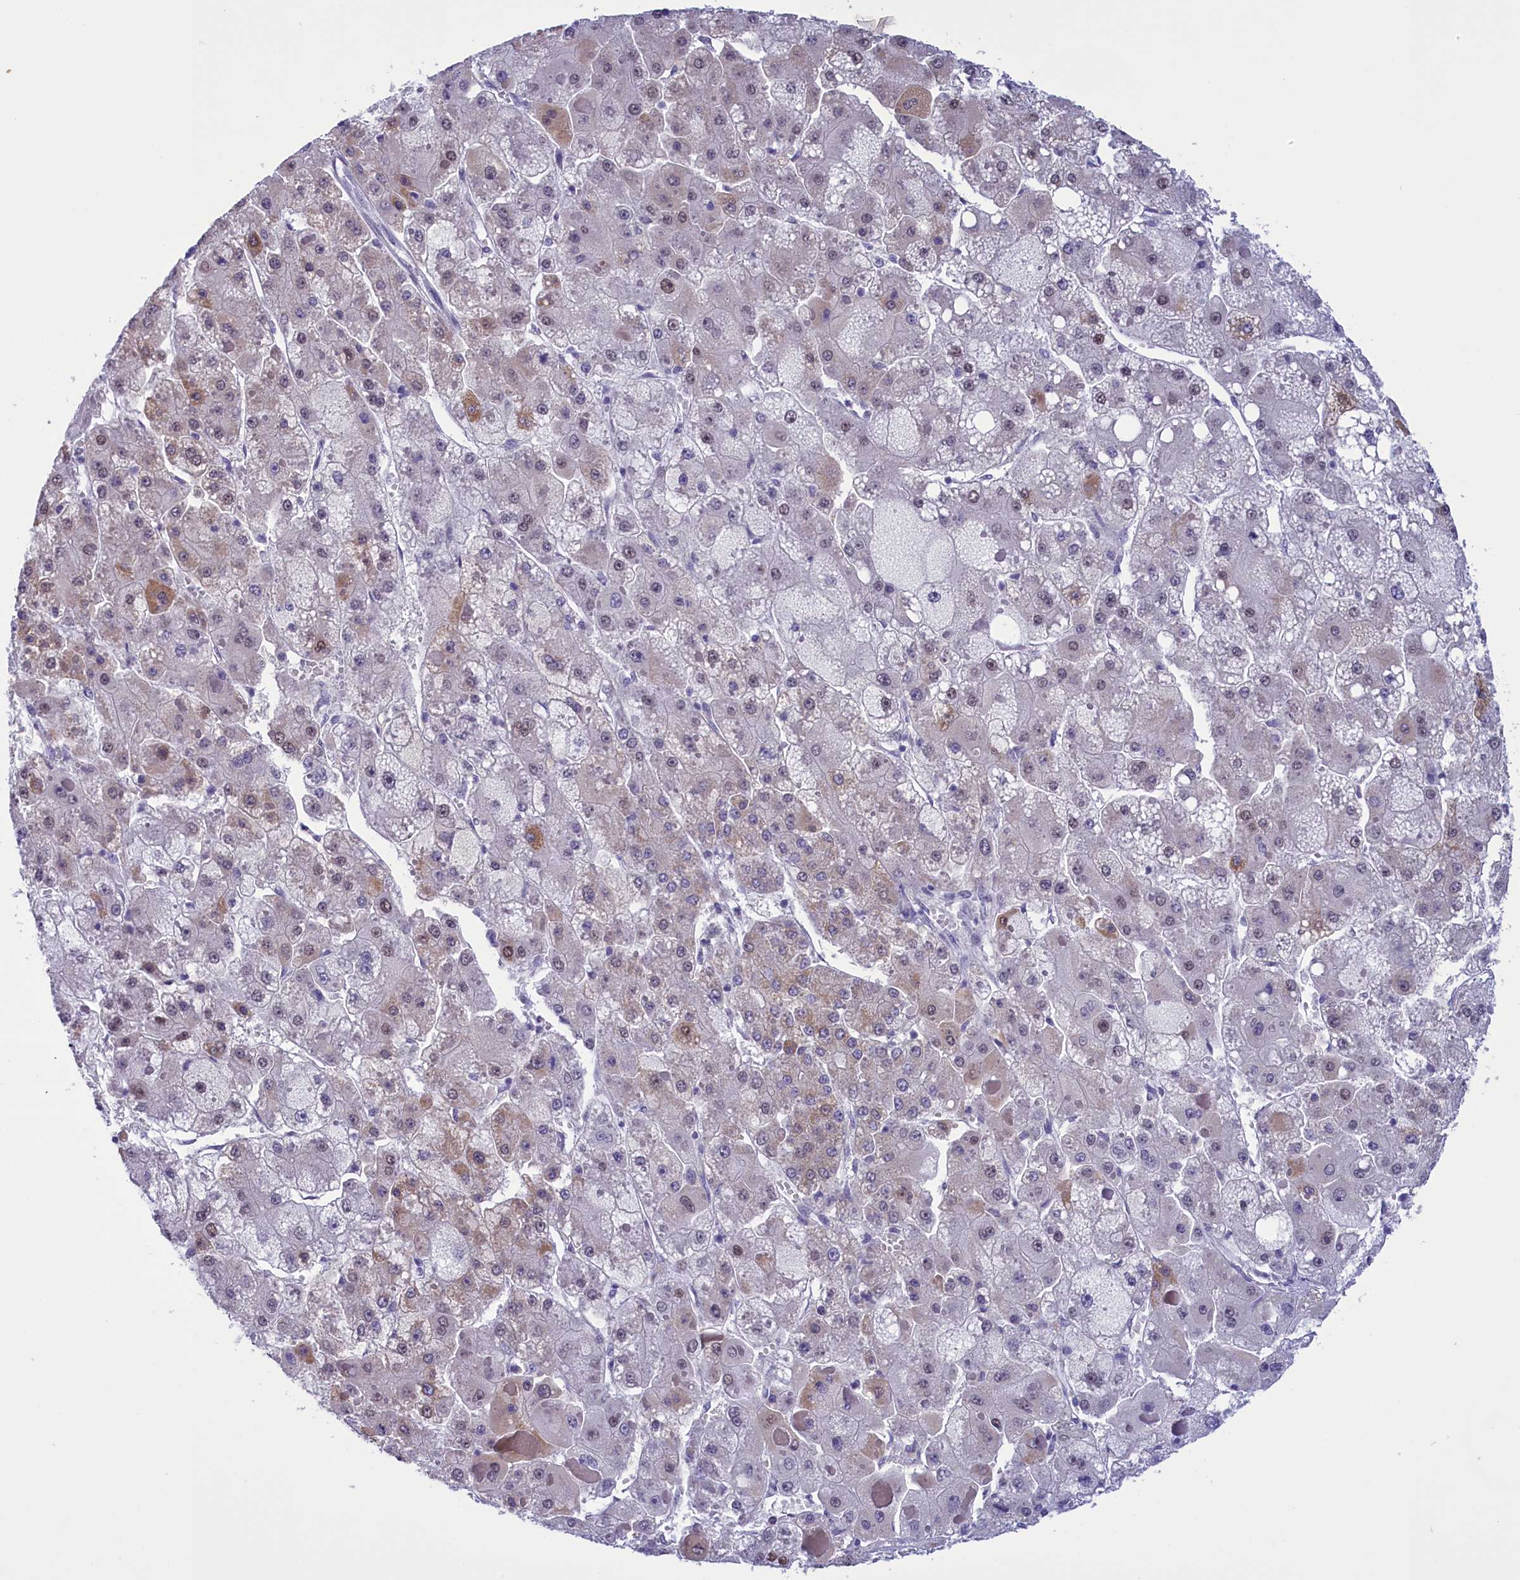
{"staining": {"intensity": "weak", "quantity": "<25%", "location": "cytoplasmic/membranous,nuclear"}, "tissue": "liver cancer", "cell_type": "Tumor cells", "image_type": "cancer", "snomed": [{"axis": "morphology", "description": "Carcinoma, Hepatocellular, NOS"}, {"axis": "topography", "description": "Liver"}], "caption": "A high-resolution image shows immunohistochemistry staining of liver cancer (hepatocellular carcinoma), which shows no significant staining in tumor cells.", "gene": "ELOA2", "patient": {"sex": "female", "age": 73}}